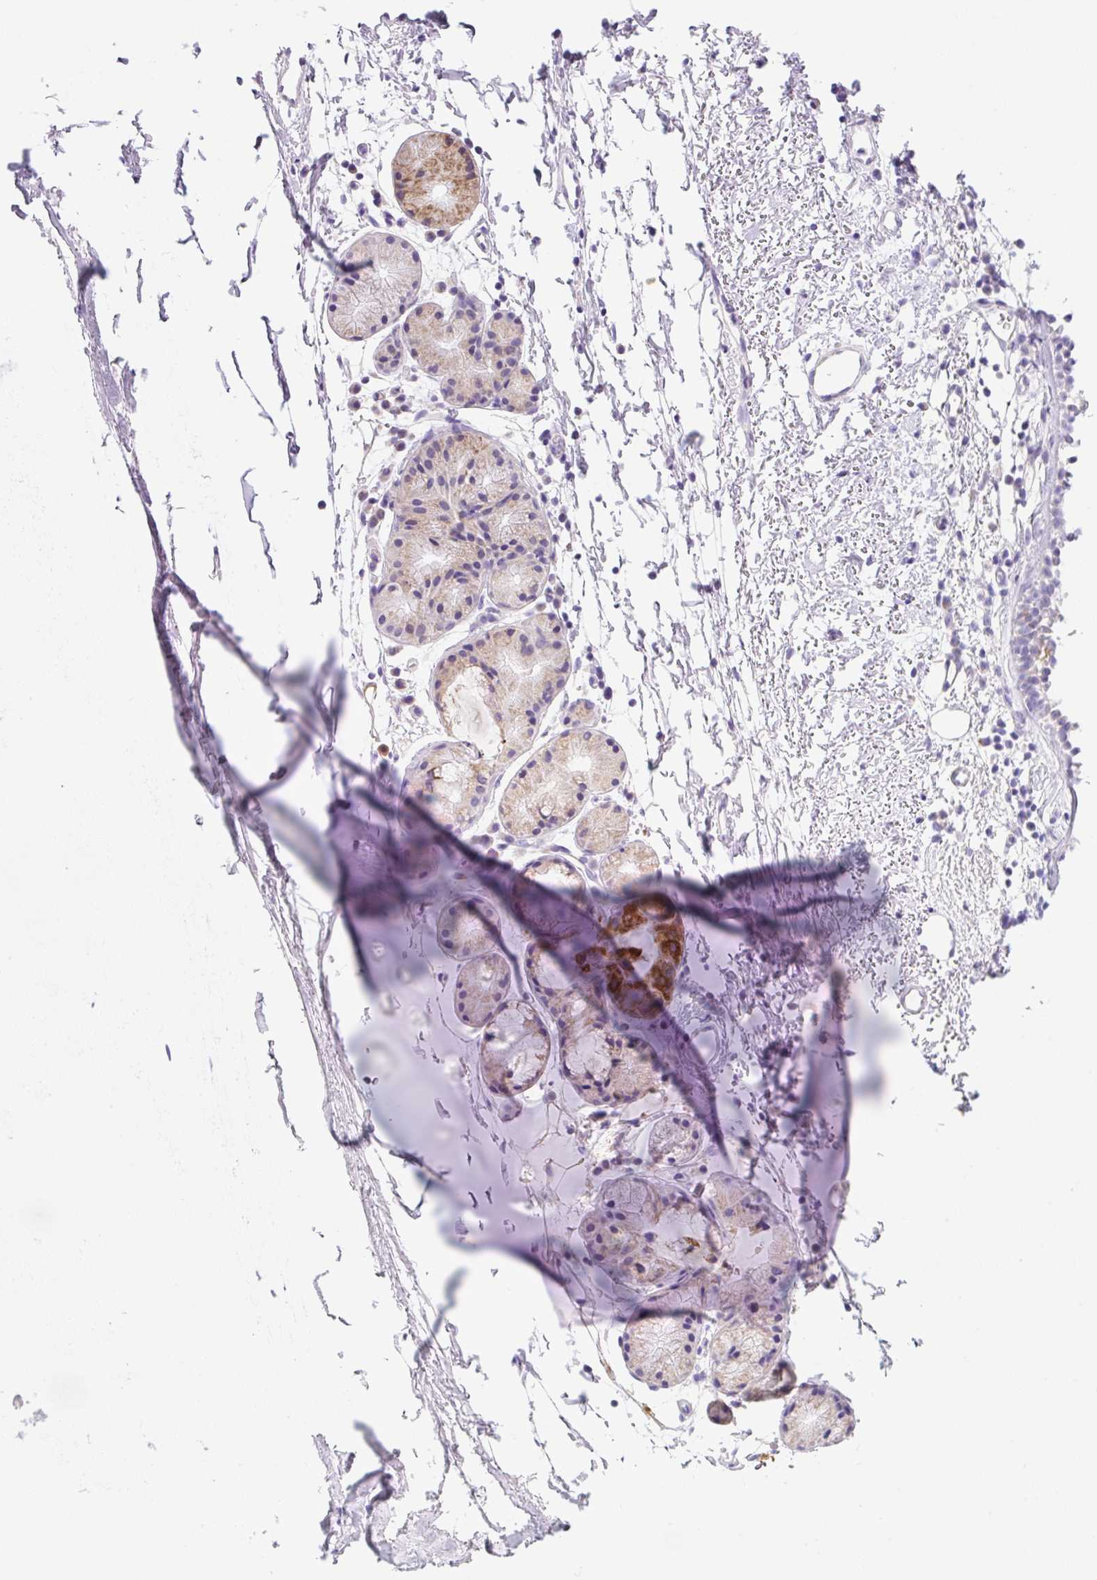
{"staining": {"intensity": "negative", "quantity": "none", "location": "none"}, "tissue": "adipose tissue", "cell_type": "Adipocytes", "image_type": "normal", "snomed": [{"axis": "morphology", "description": "Normal tissue, NOS"}, {"axis": "topography", "description": "Cartilage tissue"}, {"axis": "topography", "description": "Nasopharynx"}], "caption": "A photomicrograph of adipose tissue stained for a protein reveals no brown staining in adipocytes. Brightfield microscopy of immunohistochemistry (IHC) stained with DAB (3,3'-diaminobenzidine) (brown) and hematoxylin (blue), captured at high magnification.", "gene": "NDST3", "patient": {"sex": "male", "age": 56}}